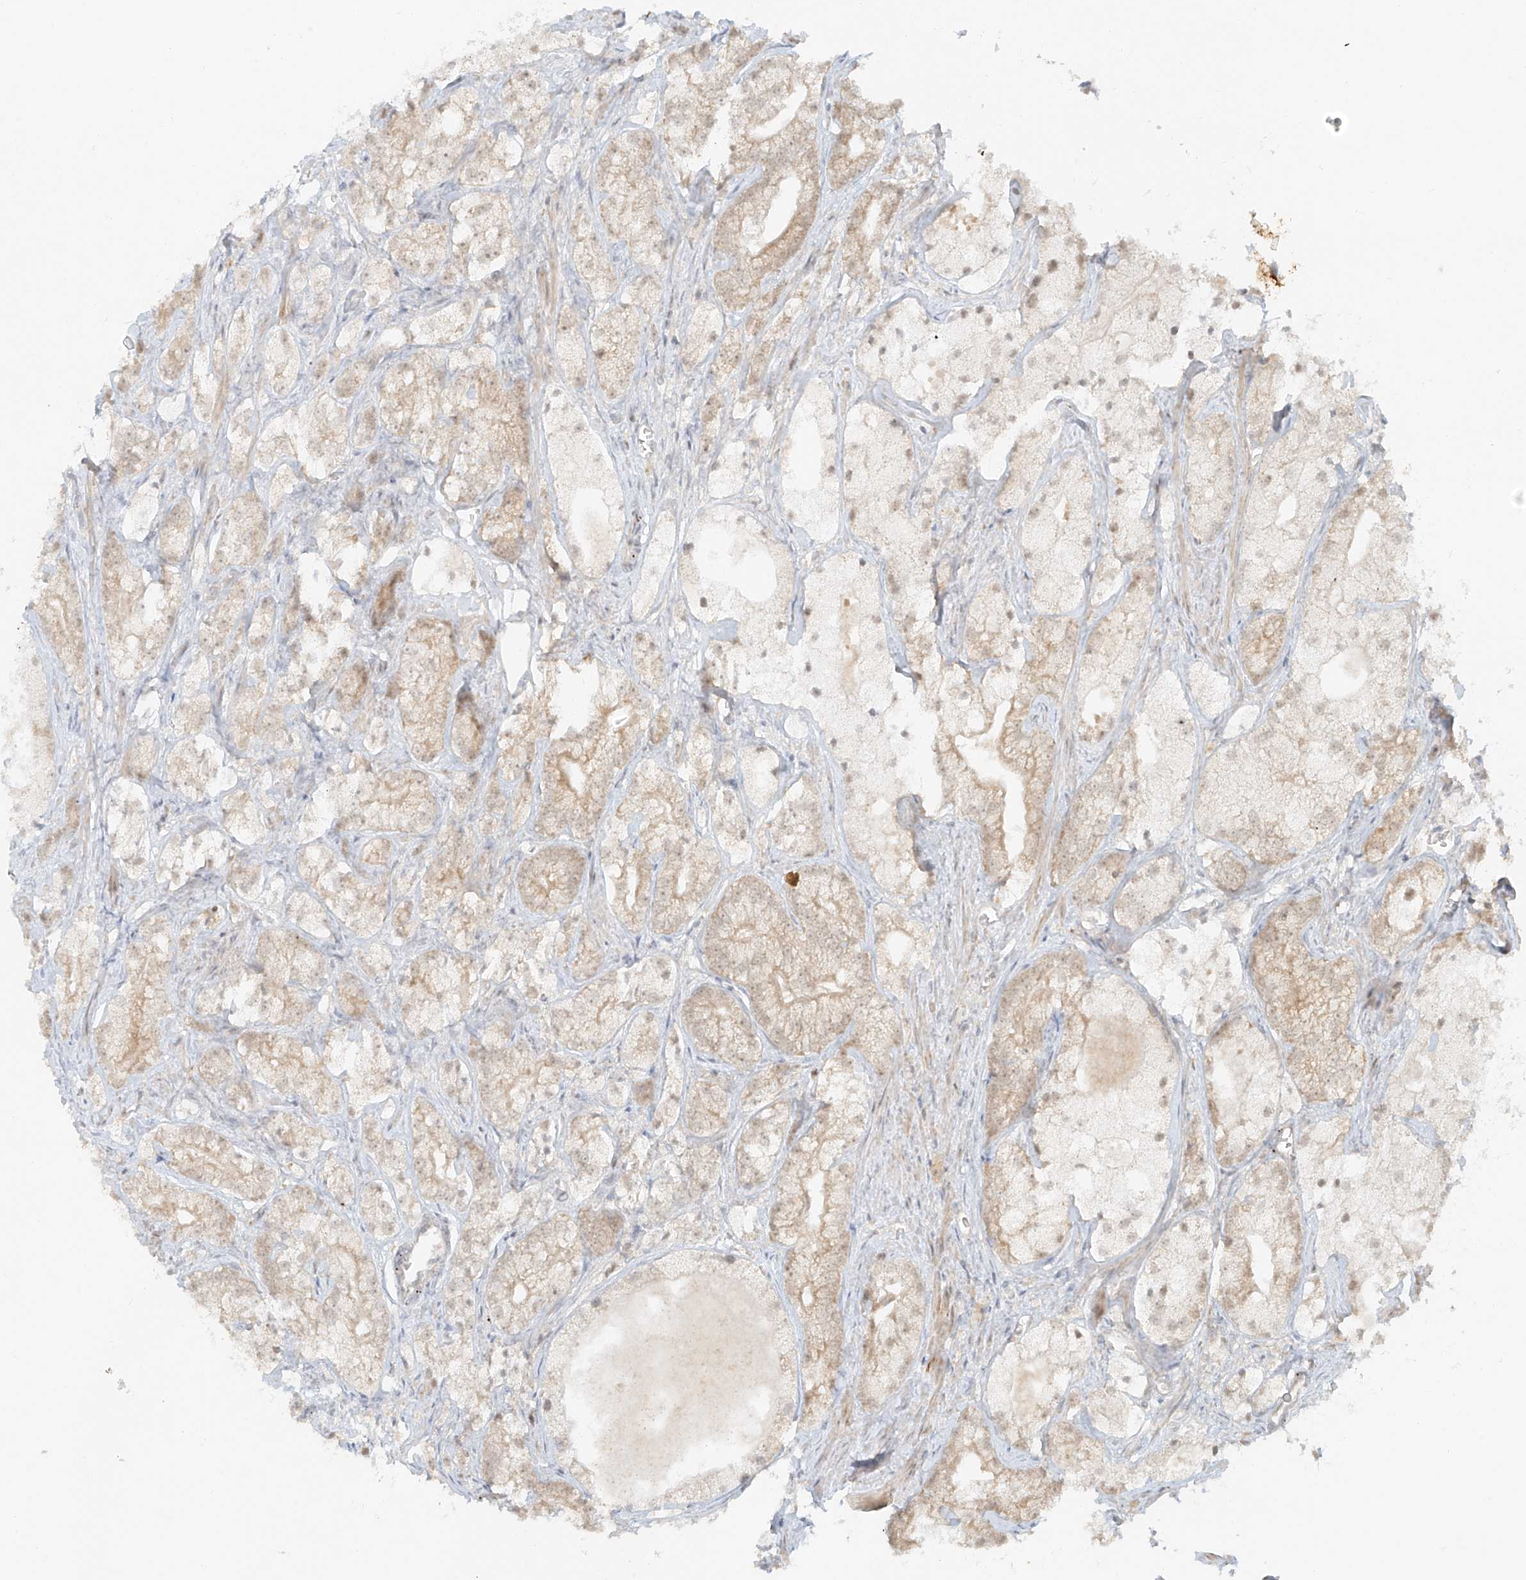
{"staining": {"intensity": "weak", "quantity": "25%-75%", "location": "cytoplasmic/membranous"}, "tissue": "prostate cancer", "cell_type": "Tumor cells", "image_type": "cancer", "snomed": [{"axis": "morphology", "description": "Adenocarcinoma, Low grade"}, {"axis": "topography", "description": "Prostate"}], "caption": "High-magnification brightfield microscopy of prostate cancer (adenocarcinoma (low-grade)) stained with DAB (3,3'-diaminobenzidine) (brown) and counterstained with hematoxylin (blue). tumor cells exhibit weak cytoplasmic/membranous staining is identified in about25%-75% of cells. The protein of interest is stained brown, and the nuclei are stained in blue (DAB (3,3'-diaminobenzidine) IHC with brightfield microscopy, high magnification).", "gene": "MIPEP", "patient": {"sex": "male", "age": 69}}